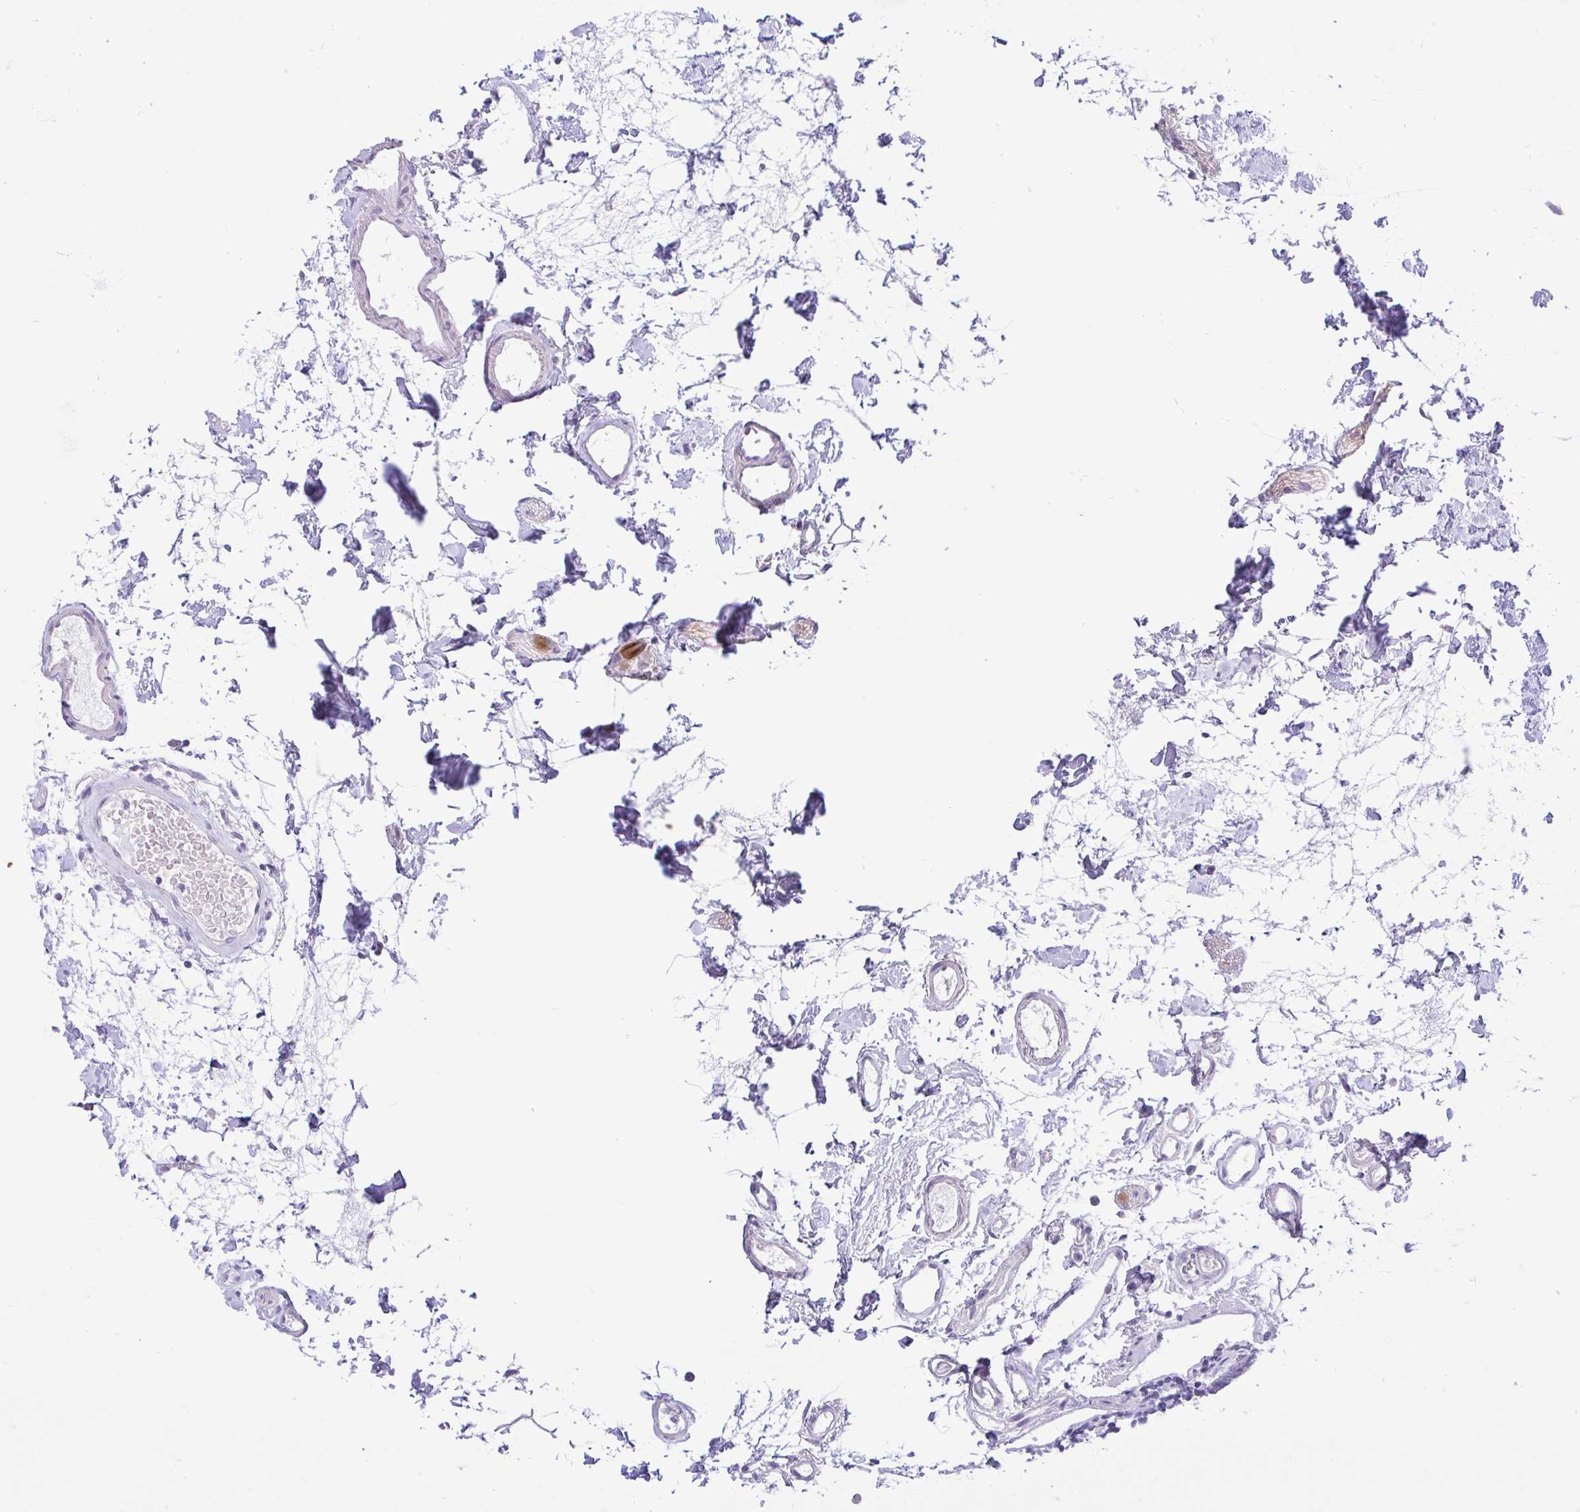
{"staining": {"intensity": "negative", "quantity": "none", "location": "none"}, "tissue": "colon", "cell_type": "Endothelial cells", "image_type": "normal", "snomed": [{"axis": "morphology", "description": "Normal tissue, NOS"}, {"axis": "topography", "description": "Colon"}], "caption": "IHC of benign human colon reveals no expression in endothelial cells.", "gene": "REEP1", "patient": {"sex": "female", "age": 84}}